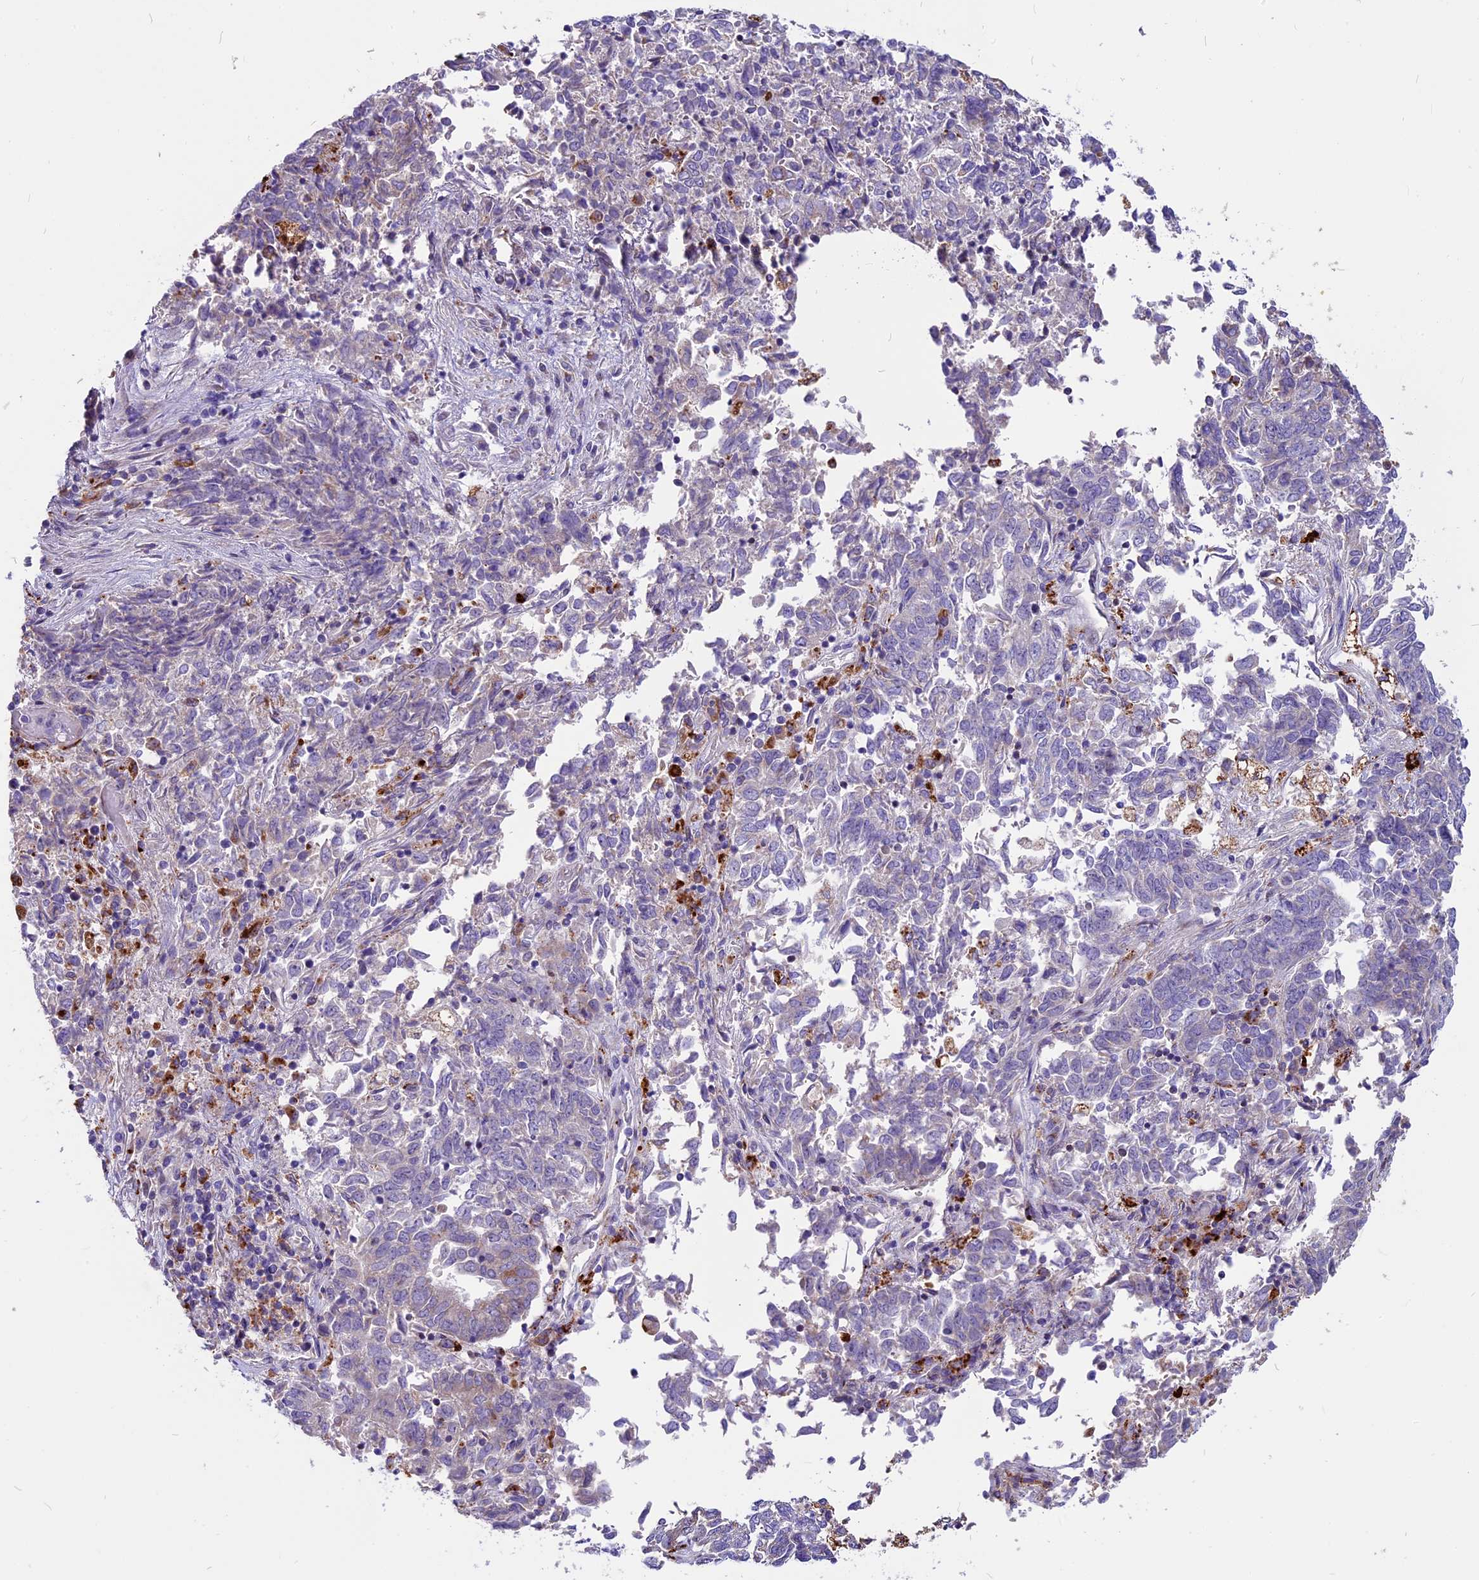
{"staining": {"intensity": "negative", "quantity": "none", "location": "none"}, "tissue": "endometrial cancer", "cell_type": "Tumor cells", "image_type": "cancer", "snomed": [{"axis": "morphology", "description": "Adenocarcinoma, NOS"}, {"axis": "topography", "description": "Endometrium"}], "caption": "Immunohistochemical staining of endometrial adenocarcinoma shows no significant positivity in tumor cells.", "gene": "THRSP", "patient": {"sex": "female", "age": 80}}